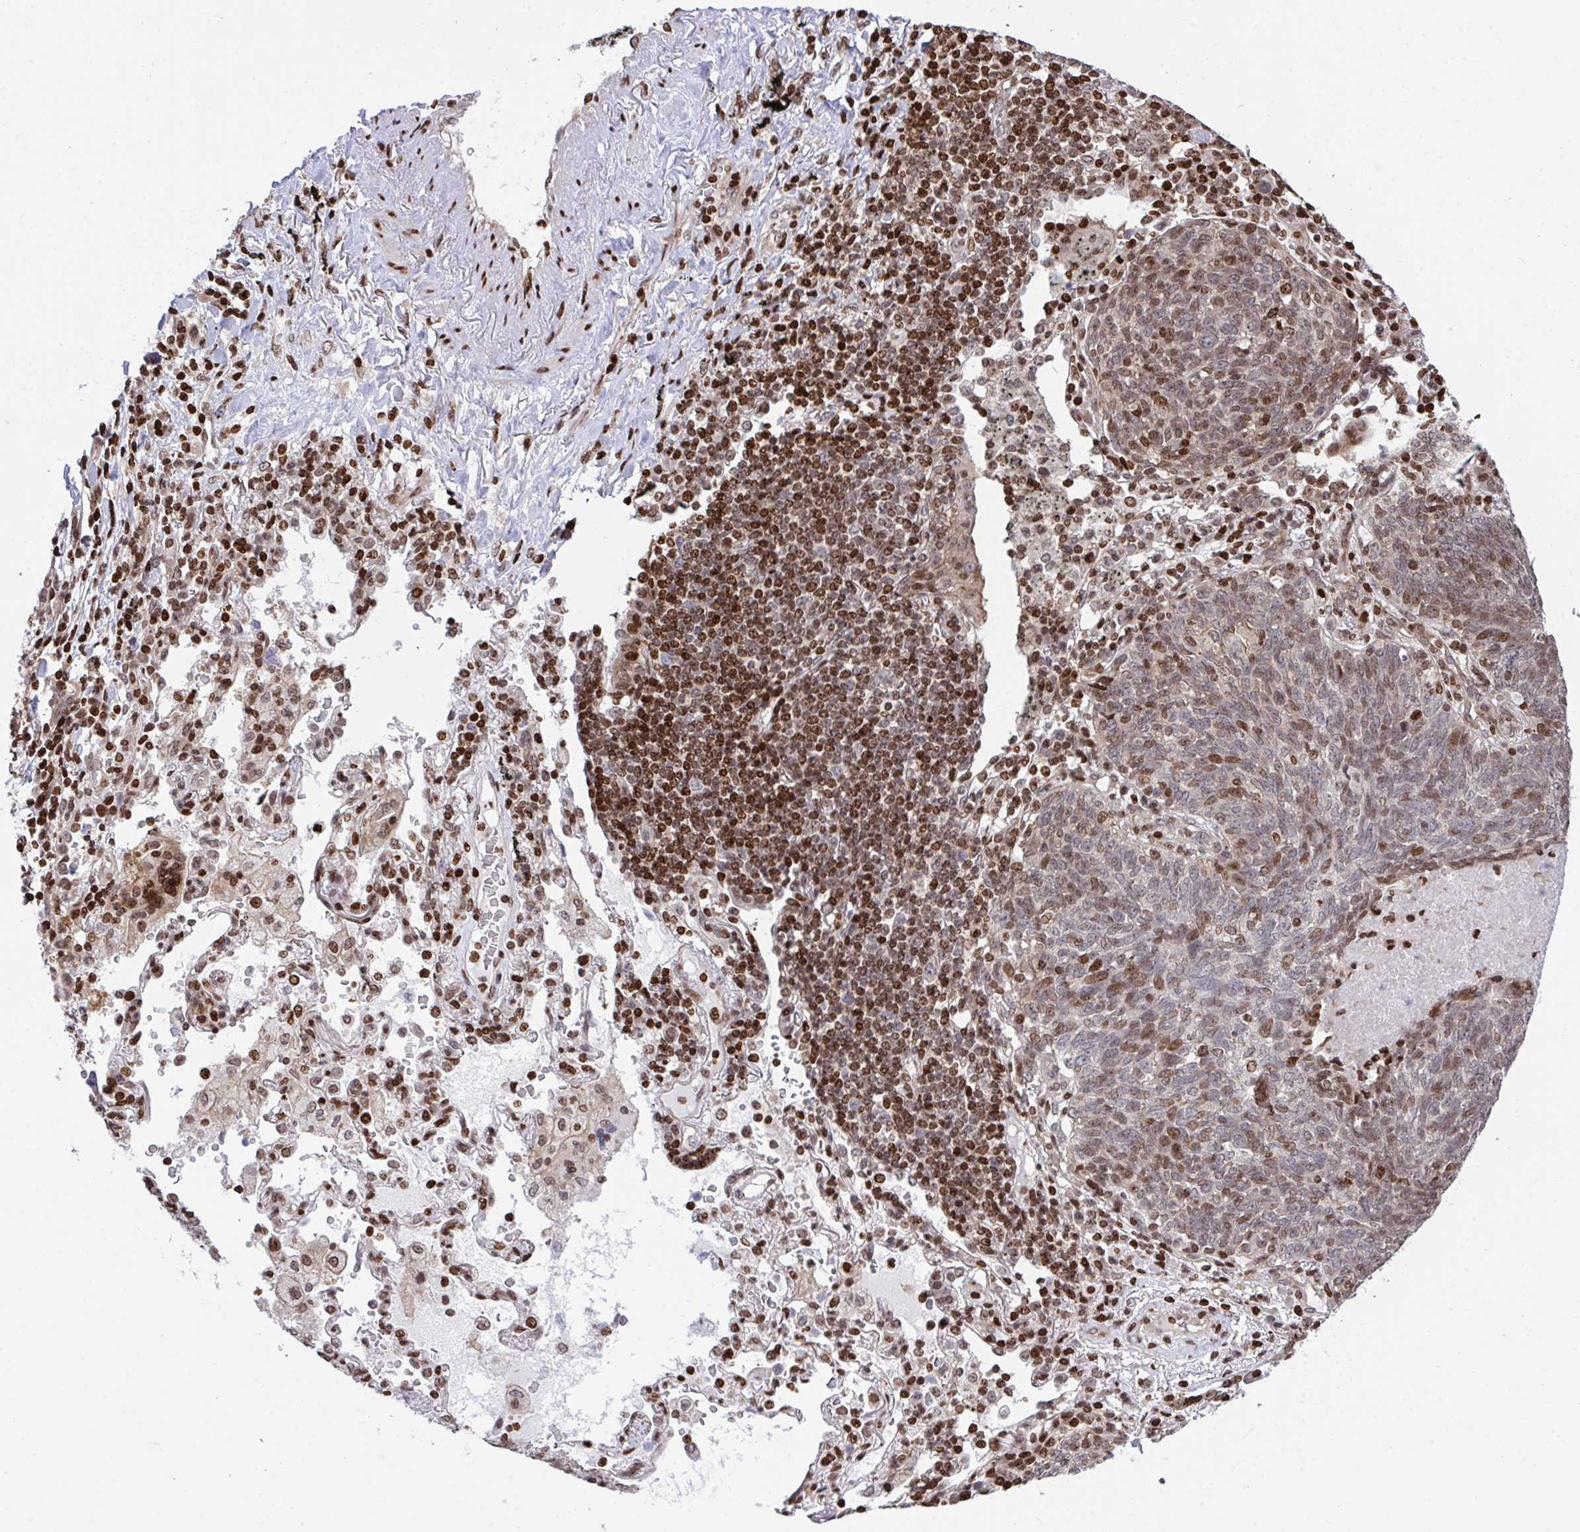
{"staining": {"intensity": "weak", "quantity": "25%-75%", "location": "nuclear"}, "tissue": "lung cancer", "cell_type": "Tumor cells", "image_type": "cancer", "snomed": [{"axis": "morphology", "description": "Squamous cell carcinoma, NOS"}, {"axis": "topography", "description": "Lung"}], "caption": "The photomicrograph displays a brown stain indicating the presence of a protein in the nuclear of tumor cells in lung cancer (squamous cell carcinoma).", "gene": "RAPGEF5", "patient": {"sex": "female", "age": 72}}